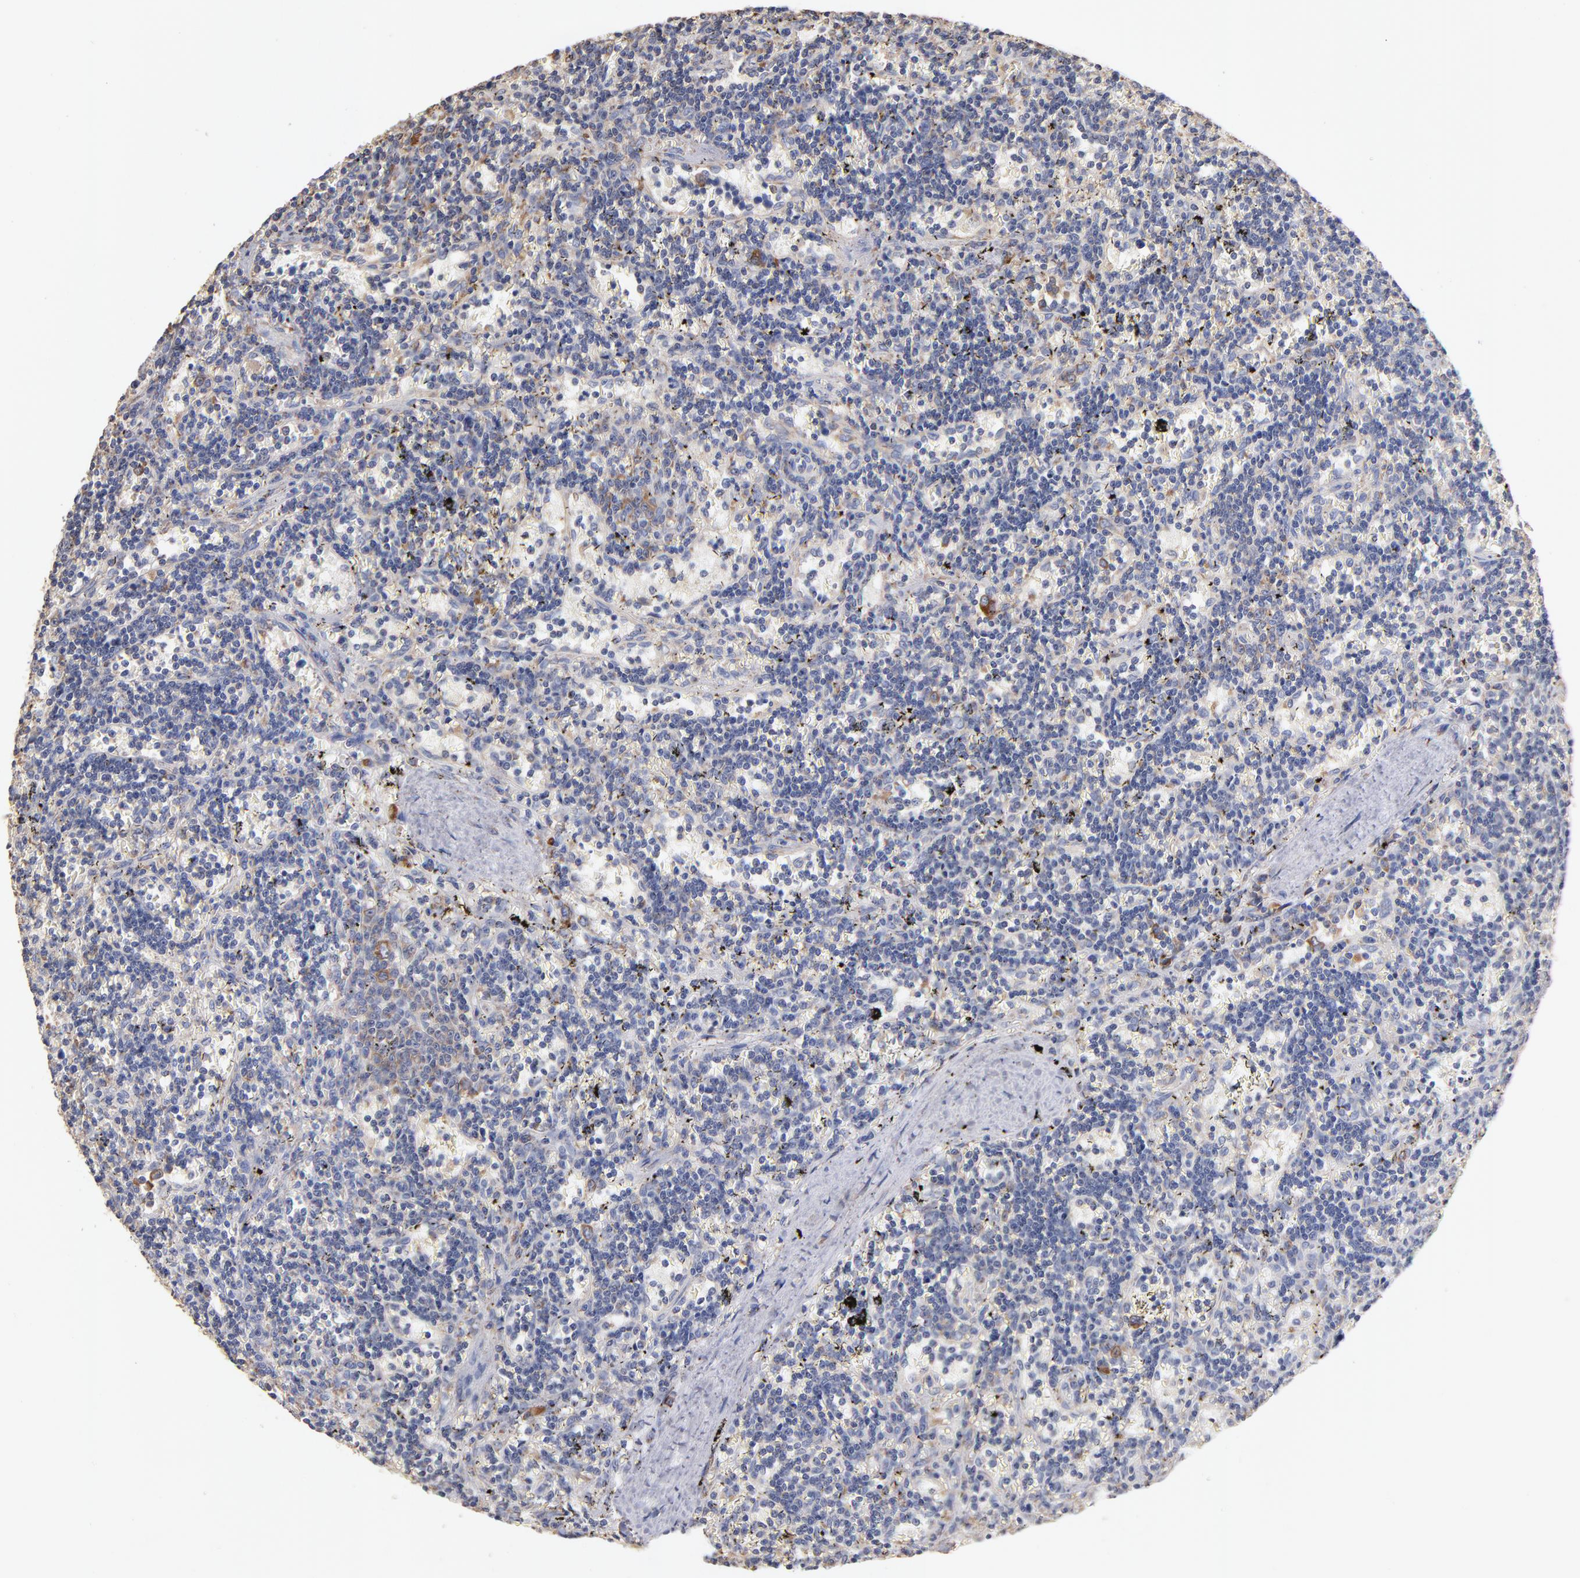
{"staining": {"intensity": "moderate", "quantity": "<25%", "location": "cytoplasmic/membranous"}, "tissue": "lymphoma", "cell_type": "Tumor cells", "image_type": "cancer", "snomed": [{"axis": "morphology", "description": "Malignant lymphoma, non-Hodgkin's type, Low grade"}, {"axis": "topography", "description": "Spleen"}], "caption": "About <25% of tumor cells in lymphoma show moderate cytoplasmic/membranous protein expression as visualized by brown immunohistochemical staining.", "gene": "RPL9", "patient": {"sex": "male", "age": 60}}